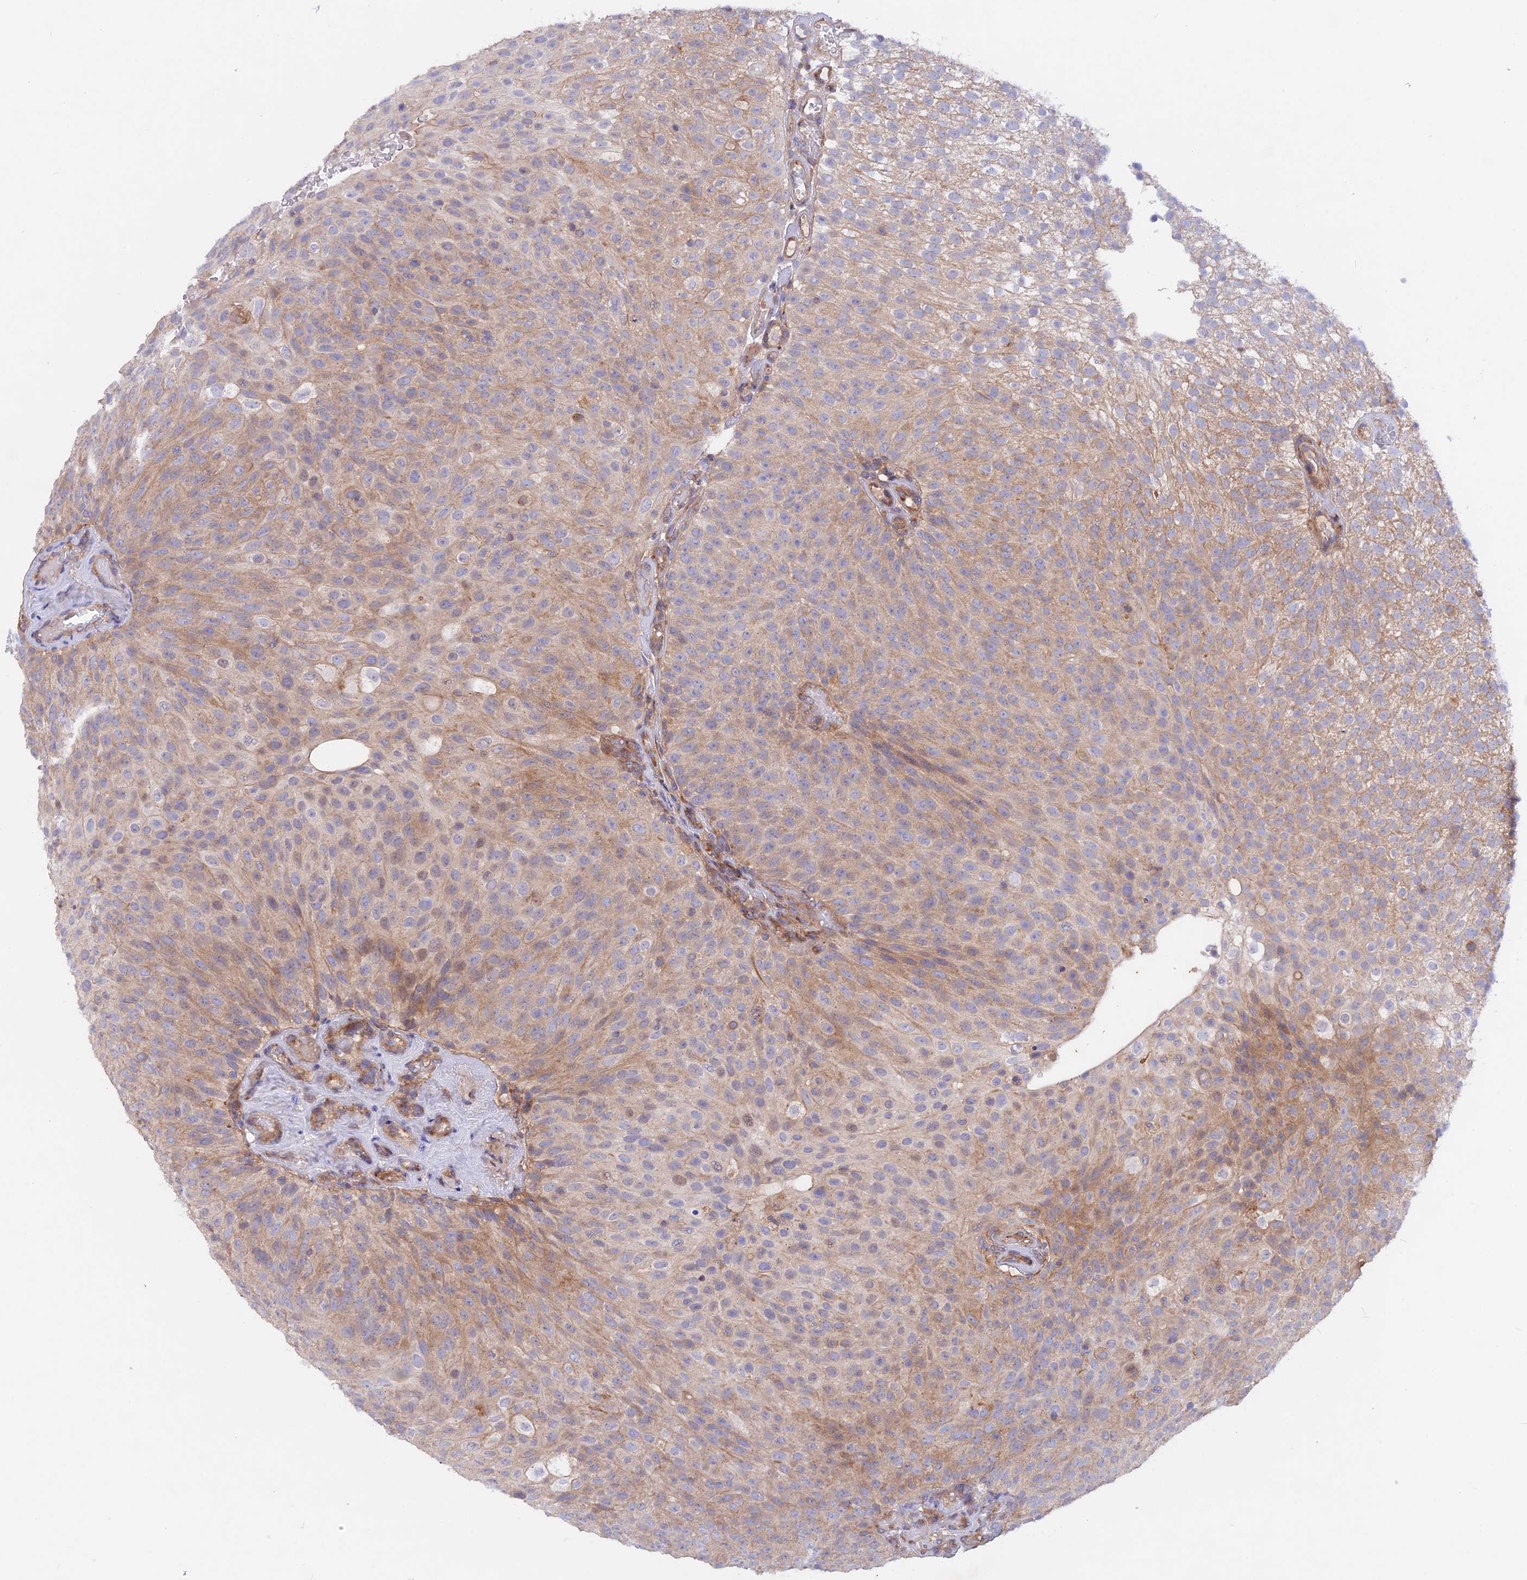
{"staining": {"intensity": "weak", "quantity": ">75%", "location": "cytoplasmic/membranous"}, "tissue": "urothelial cancer", "cell_type": "Tumor cells", "image_type": "cancer", "snomed": [{"axis": "morphology", "description": "Urothelial carcinoma, Low grade"}, {"axis": "topography", "description": "Urinary bladder"}], "caption": "Low-grade urothelial carcinoma stained for a protein reveals weak cytoplasmic/membranous positivity in tumor cells. The staining was performed using DAB to visualize the protein expression in brown, while the nuclei were stained in blue with hematoxylin (Magnification: 20x).", "gene": "HYCC1", "patient": {"sex": "male", "age": 78}}